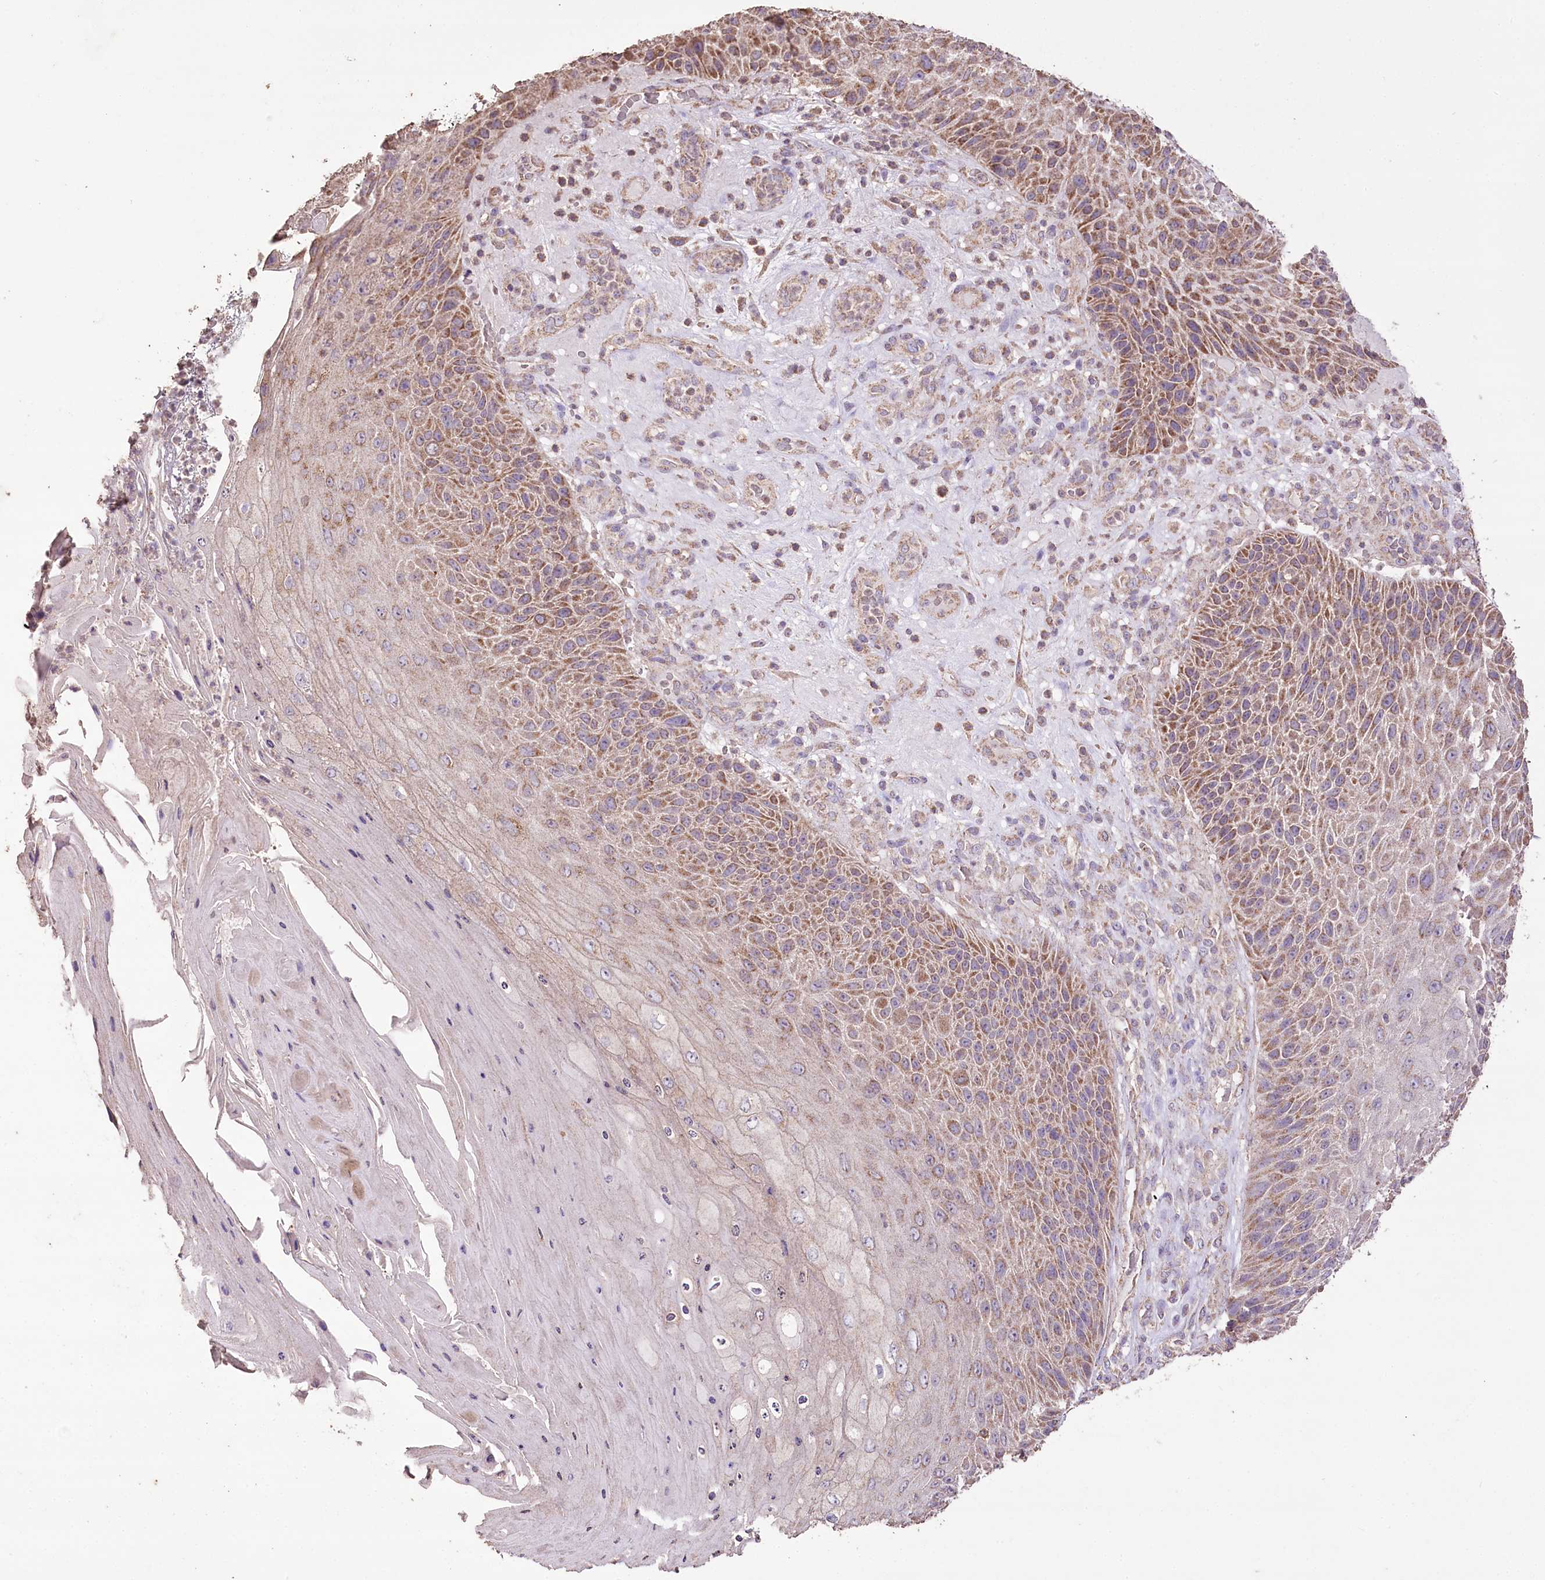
{"staining": {"intensity": "moderate", "quantity": ">75%", "location": "cytoplasmic/membranous"}, "tissue": "skin cancer", "cell_type": "Tumor cells", "image_type": "cancer", "snomed": [{"axis": "morphology", "description": "Squamous cell carcinoma, NOS"}, {"axis": "topography", "description": "Skin"}], "caption": "Immunohistochemistry (IHC) (DAB) staining of human skin squamous cell carcinoma shows moderate cytoplasmic/membranous protein positivity in about >75% of tumor cells.", "gene": "IREB2", "patient": {"sex": "female", "age": 88}}